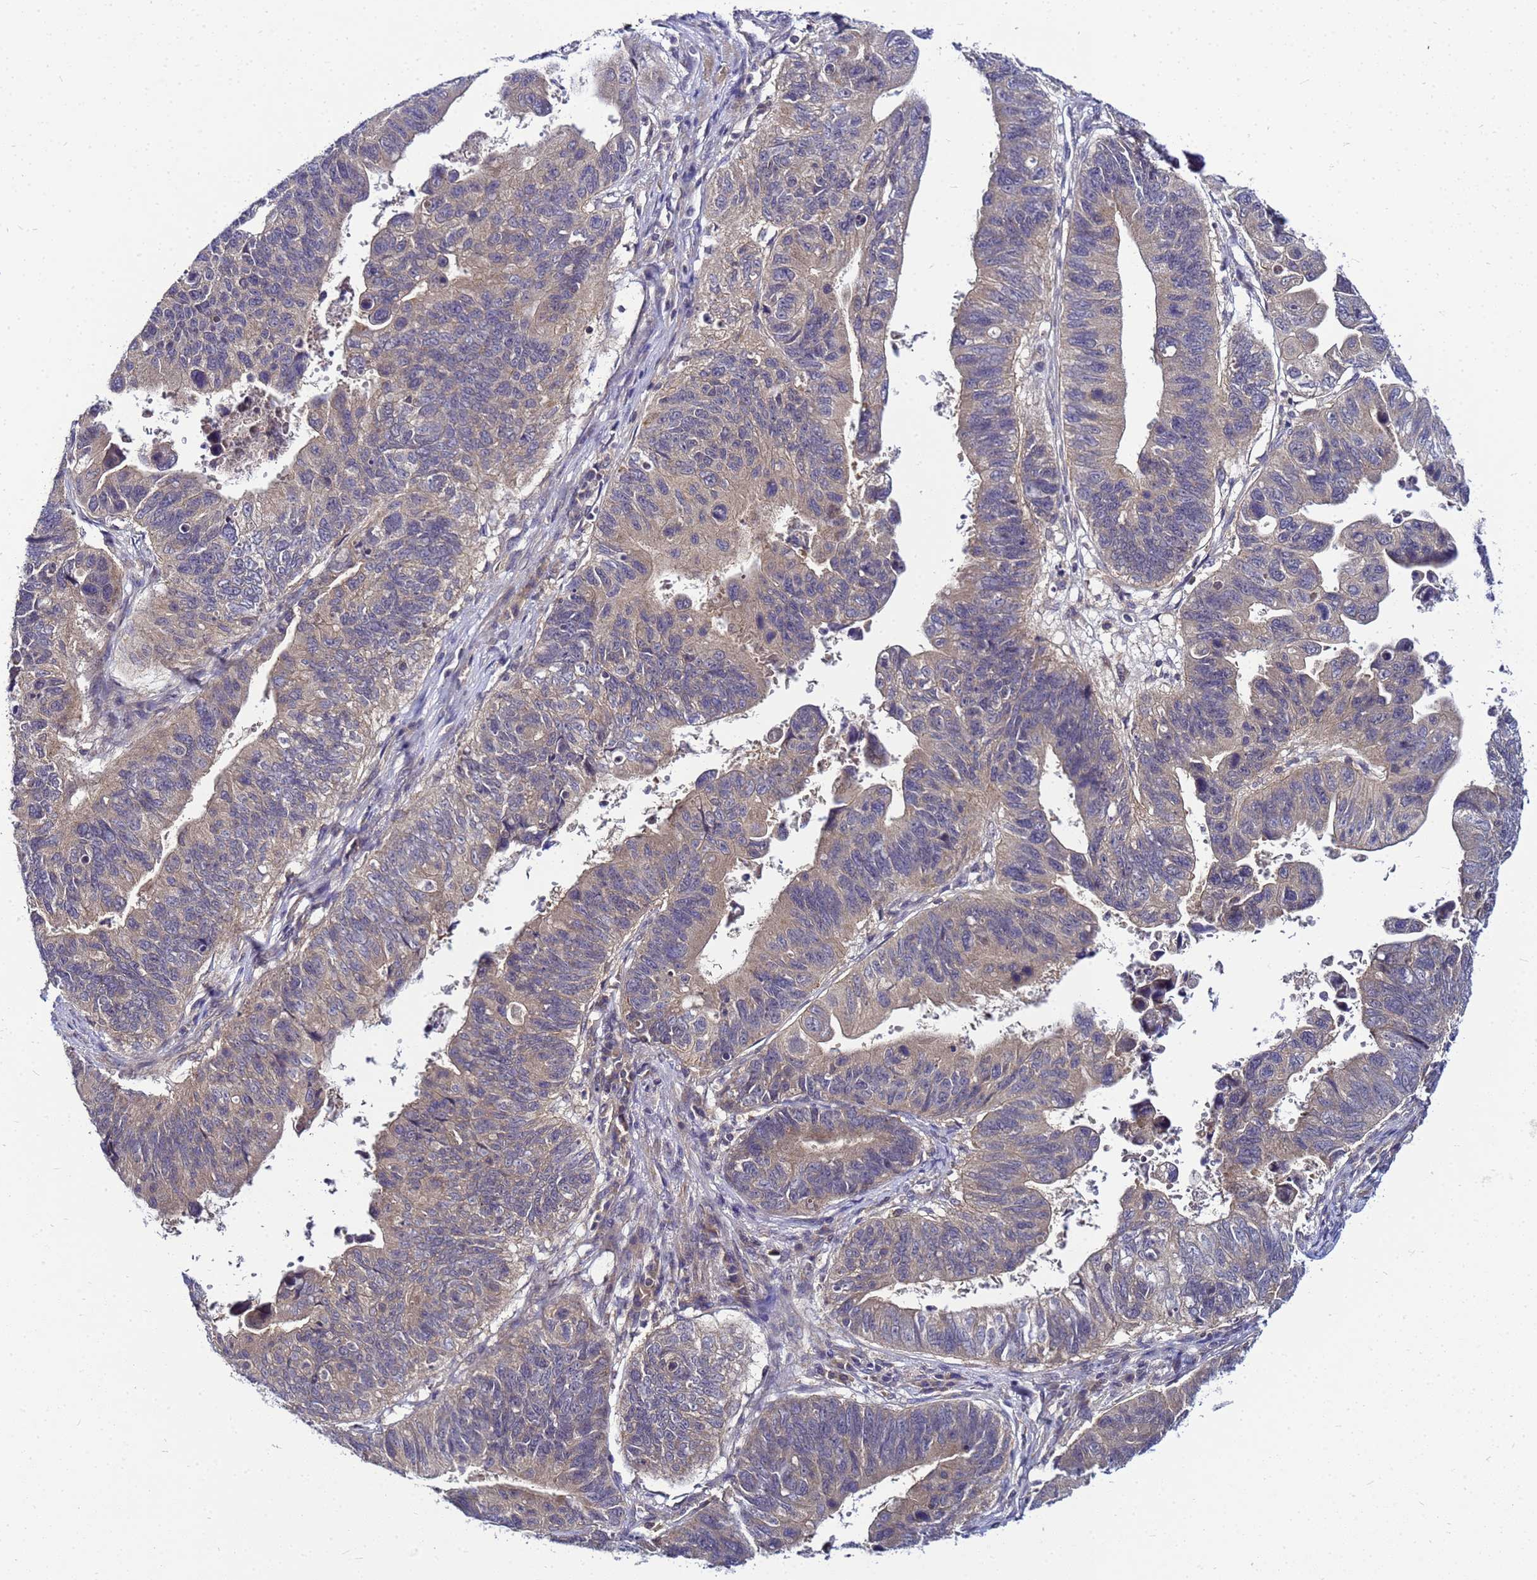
{"staining": {"intensity": "weak", "quantity": "25%-75%", "location": "cytoplasmic/membranous"}, "tissue": "stomach cancer", "cell_type": "Tumor cells", "image_type": "cancer", "snomed": [{"axis": "morphology", "description": "Adenocarcinoma, NOS"}, {"axis": "topography", "description": "Stomach"}], "caption": "Immunohistochemical staining of adenocarcinoma (stomach) shows weak cytoplasmic/membranous protein staining in approximately 25%-75% of tumor cells.", "gene": "SAT1", "patient": {"sex": "male", "age": 59}}